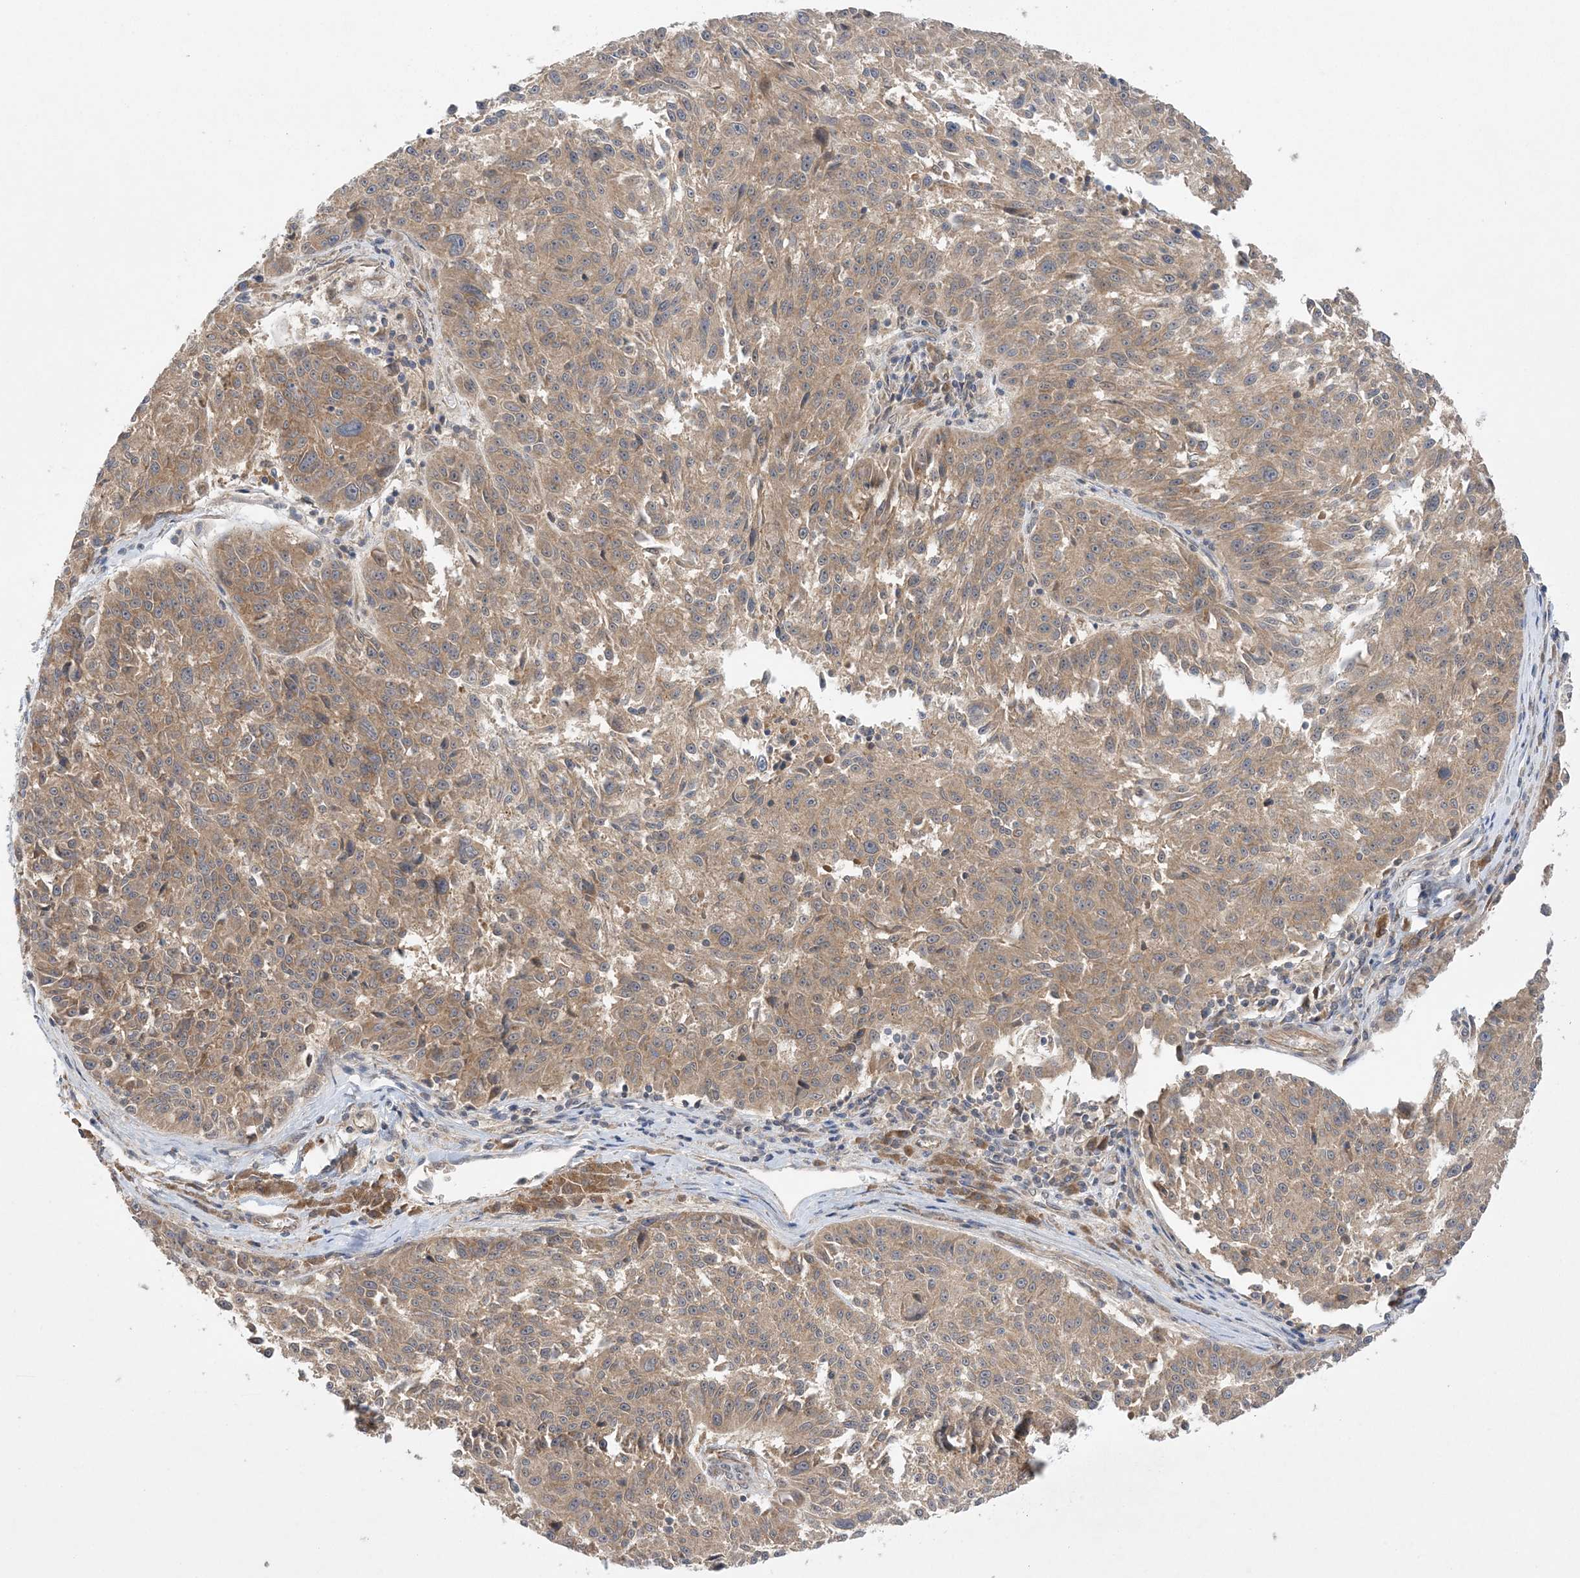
{"staining": {"intensity": "weak", "quantity": ">75%", "location": "cytoplasmic/membranous"}, "tissue": "melanoma", "cell_type": "Tumor cells", "image_type": "cancer", "snomed": [{"axis": "morphology", "description": "Malignant melanoma, NOS"}, {"axis": "topography", "description": "Skin"}], "caption": "The image shows a brown stain indicating the presence of a protein in the cytoplasmic/membranous of tumor cells in malignant melanoma.", "gene": "MMADHC", "patient": {"sex": "male", "age": 53}}